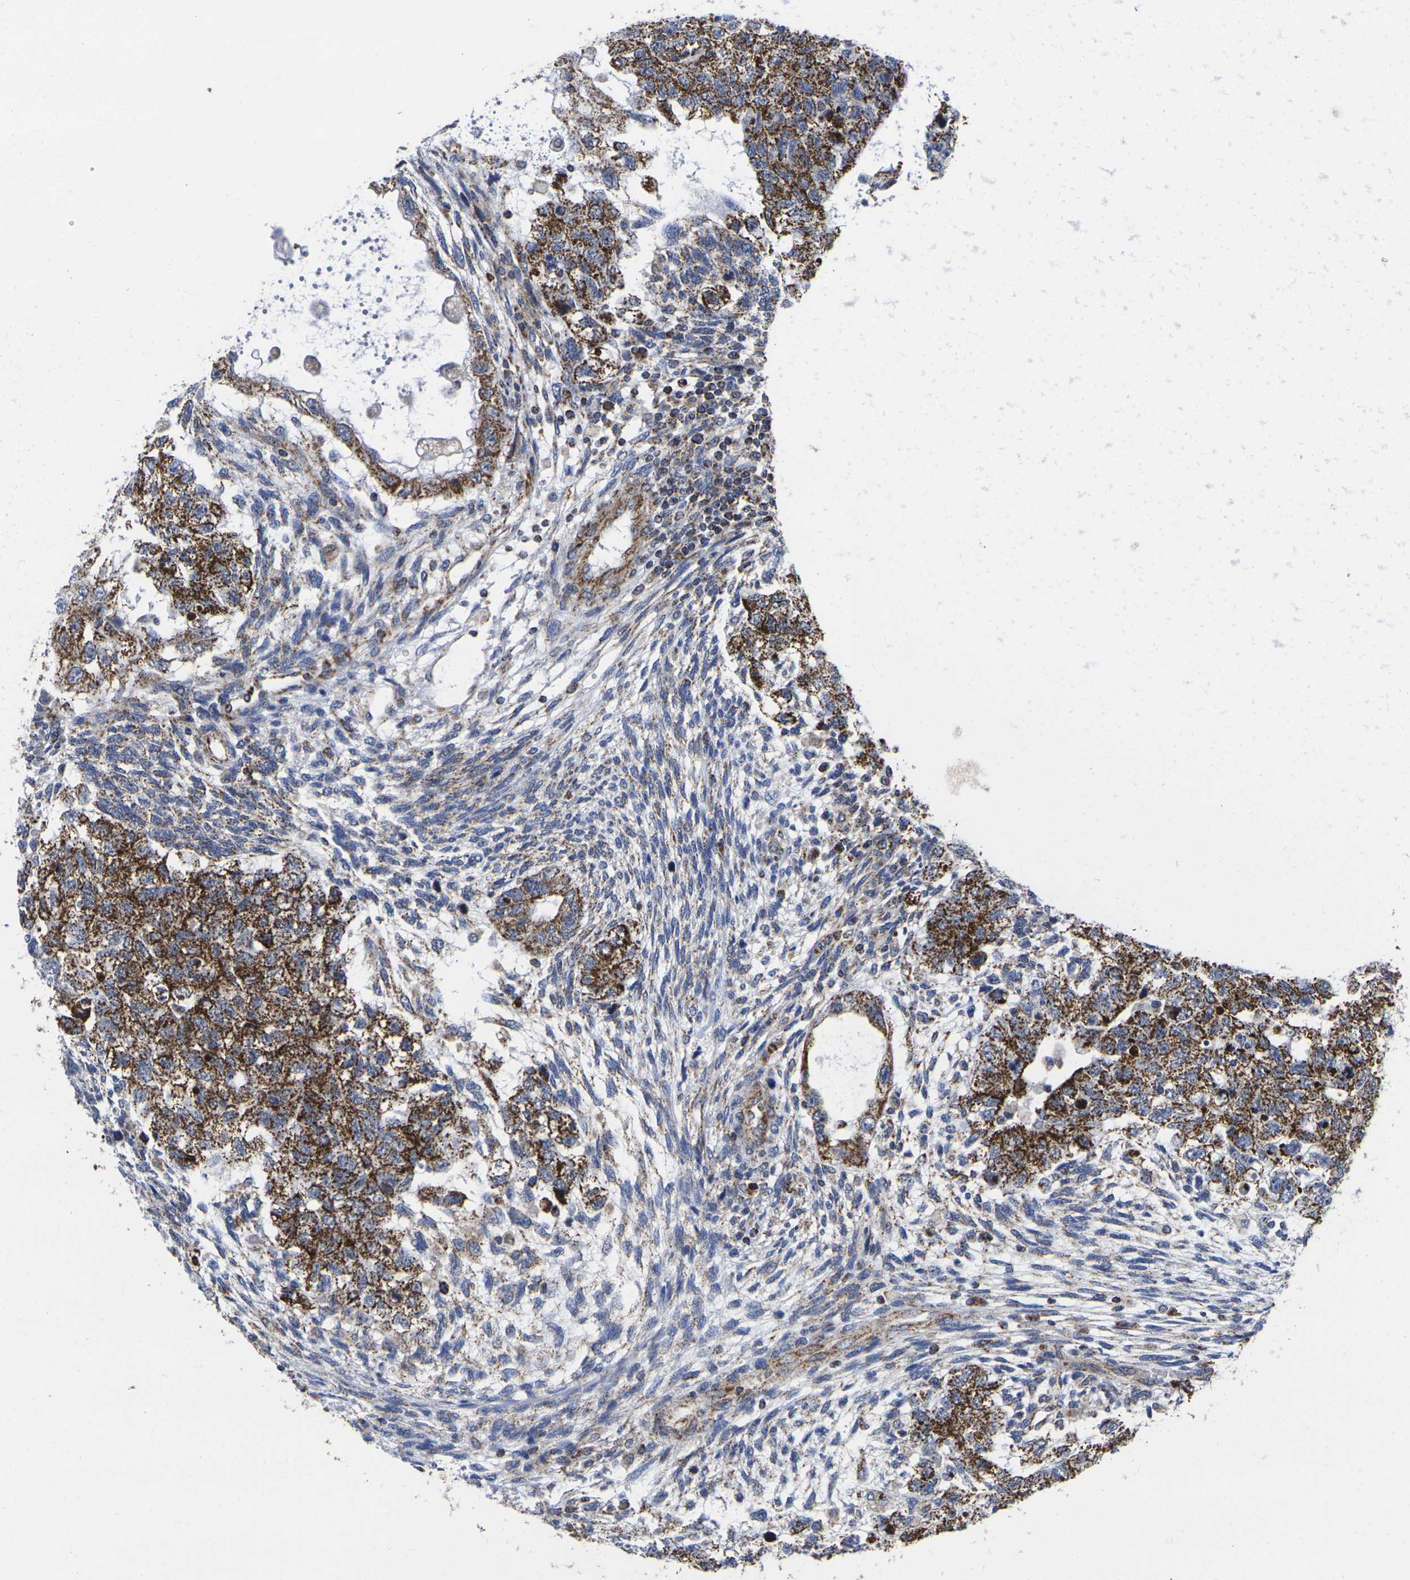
{"staining": {"intensity": "strong", "quantity": ">75%", "location": "cytoplasmic/membranous"}, "tissue": "testis cancer", "cell_type": "Tumor cells", "image_type": "cancer", "snomed": [{"axis": "morphology", "description": "Normal tissue, NOS"}, {"axis": "morphology", "description": "Carcinoma, Embryonal, NOS"}, {"axis": "topography", "description": "Testis"}], "caption": "Immunohistochemistry (DAB (3,3'-diaminobenzidine)) staining of testis cancer displays strong cytoplasmic/membranous protein positivity in approximately >75% of tumor cells.", "gene": "P2RY11", "patient": {"sex": "male", "age": 36}}